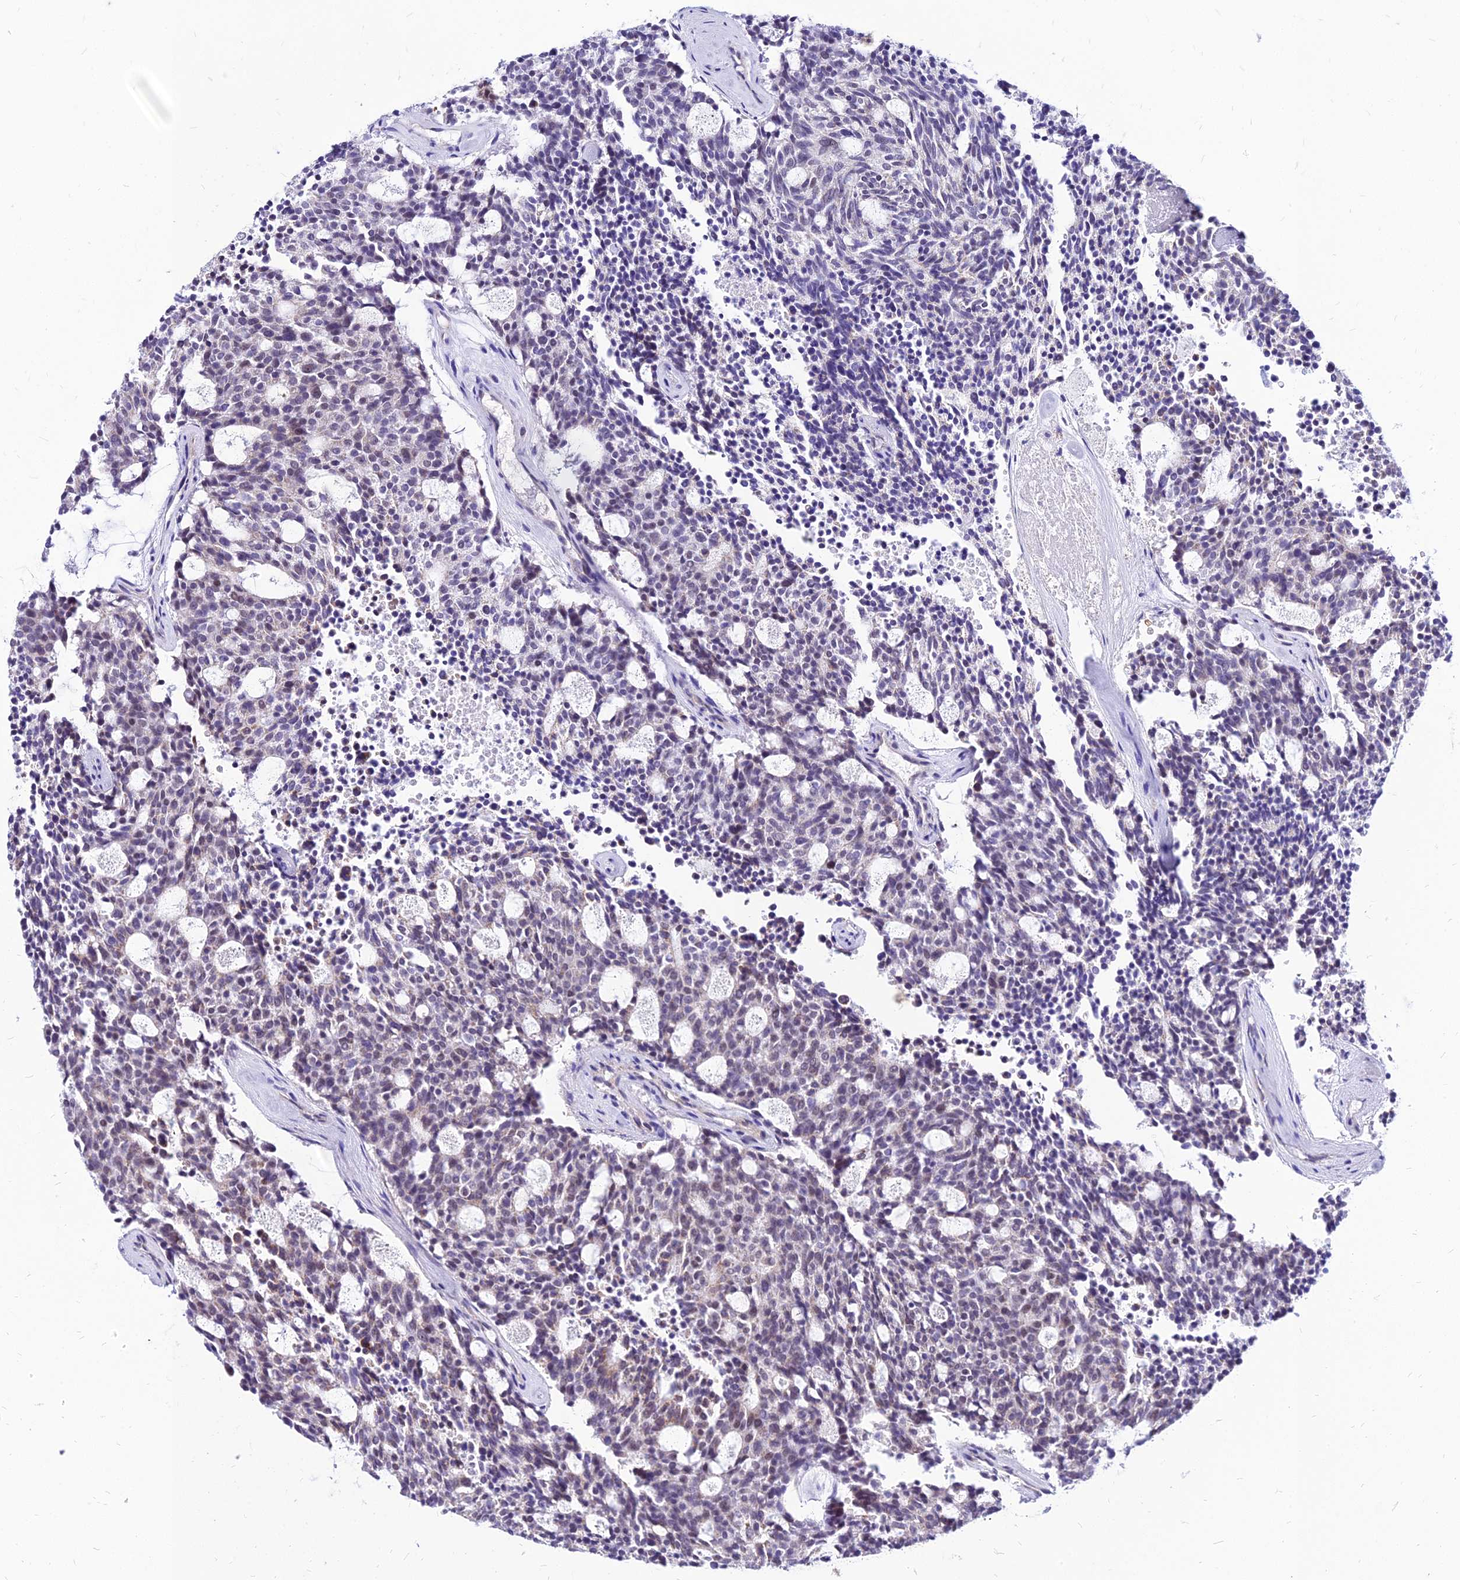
{"staining": {"intensity": "weak", "quantity": "<25%", "location": "cytoplasmic/membranous,nuclear"}, "tissue": "carcinoid", "cell_type": "Tumor cells", "image_type": "cancer", "snomed": [{"axis": "morphology", "description": "Carcinoid, malignant, NOS"}, {"axis": "topography", "description": "Pancreas"}], "caption": "The photomicrograph exhibits no staining of tumor cells in carcinoid (malignant).", "gene": "YEATS2", "patient": {"sex": "female", "age": 54}}